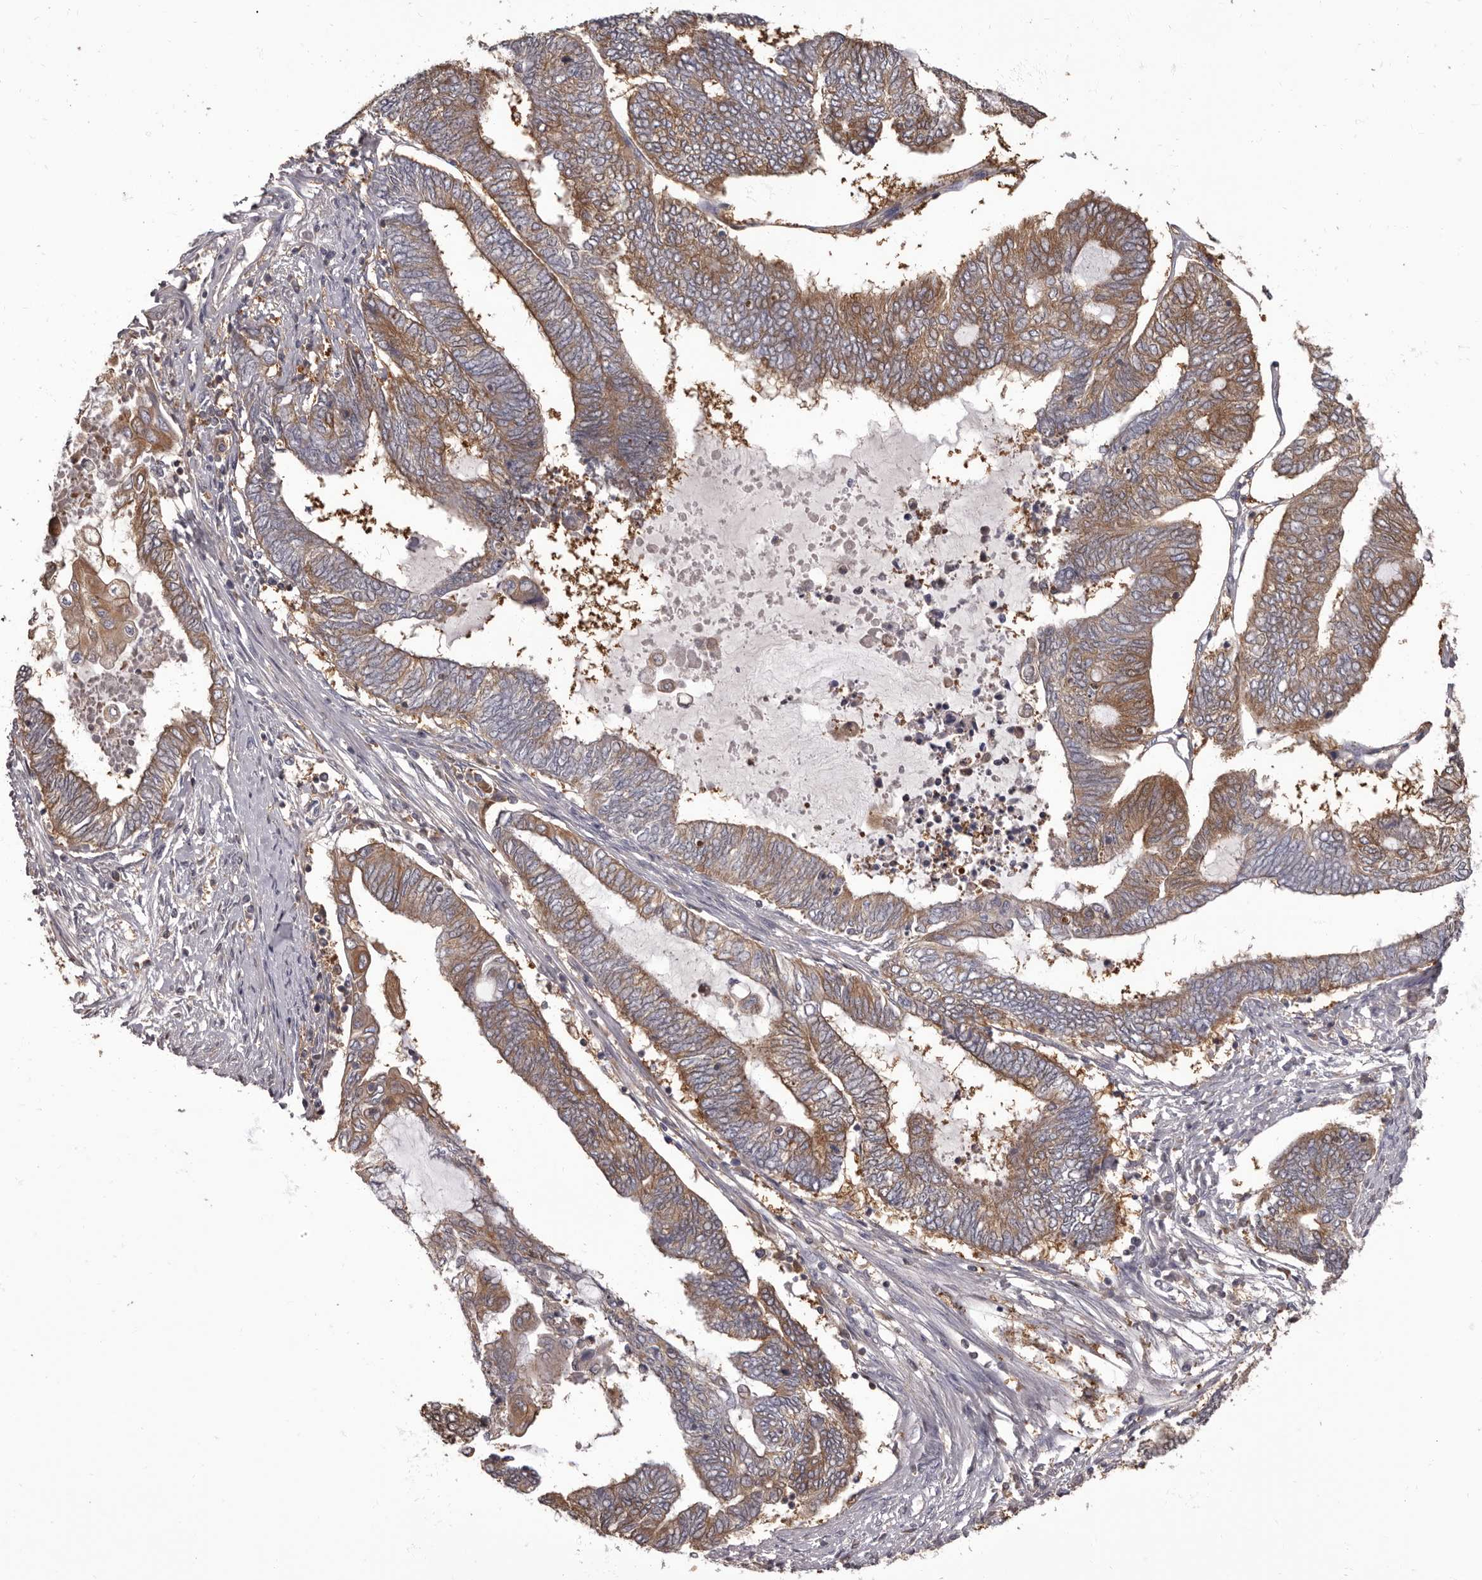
{"staining": {"intensity": "moderate", "quantity": ">75%", "location": "cytoplasmic/membranous"}, "tissue": "endometrial cancer", "cell_type": "Tumor cells", "image_type": "cancer", "snomed": [{"axis": "morphology", "description": "Adenocarcinoma, NOS"}, {"axis": "topography", "description": "Uterus"}, {"axis": "topography", "description": "Endometrium"}], "caption": "Immunohistochemical staining of adenocarcinoma (endometrial) demonstrates medium levels of moderate cytoplasmic/membranous expression in about >75% of tumor cells.", "gene": "APEH", "patient": {"sex": "female", "age": 70}}